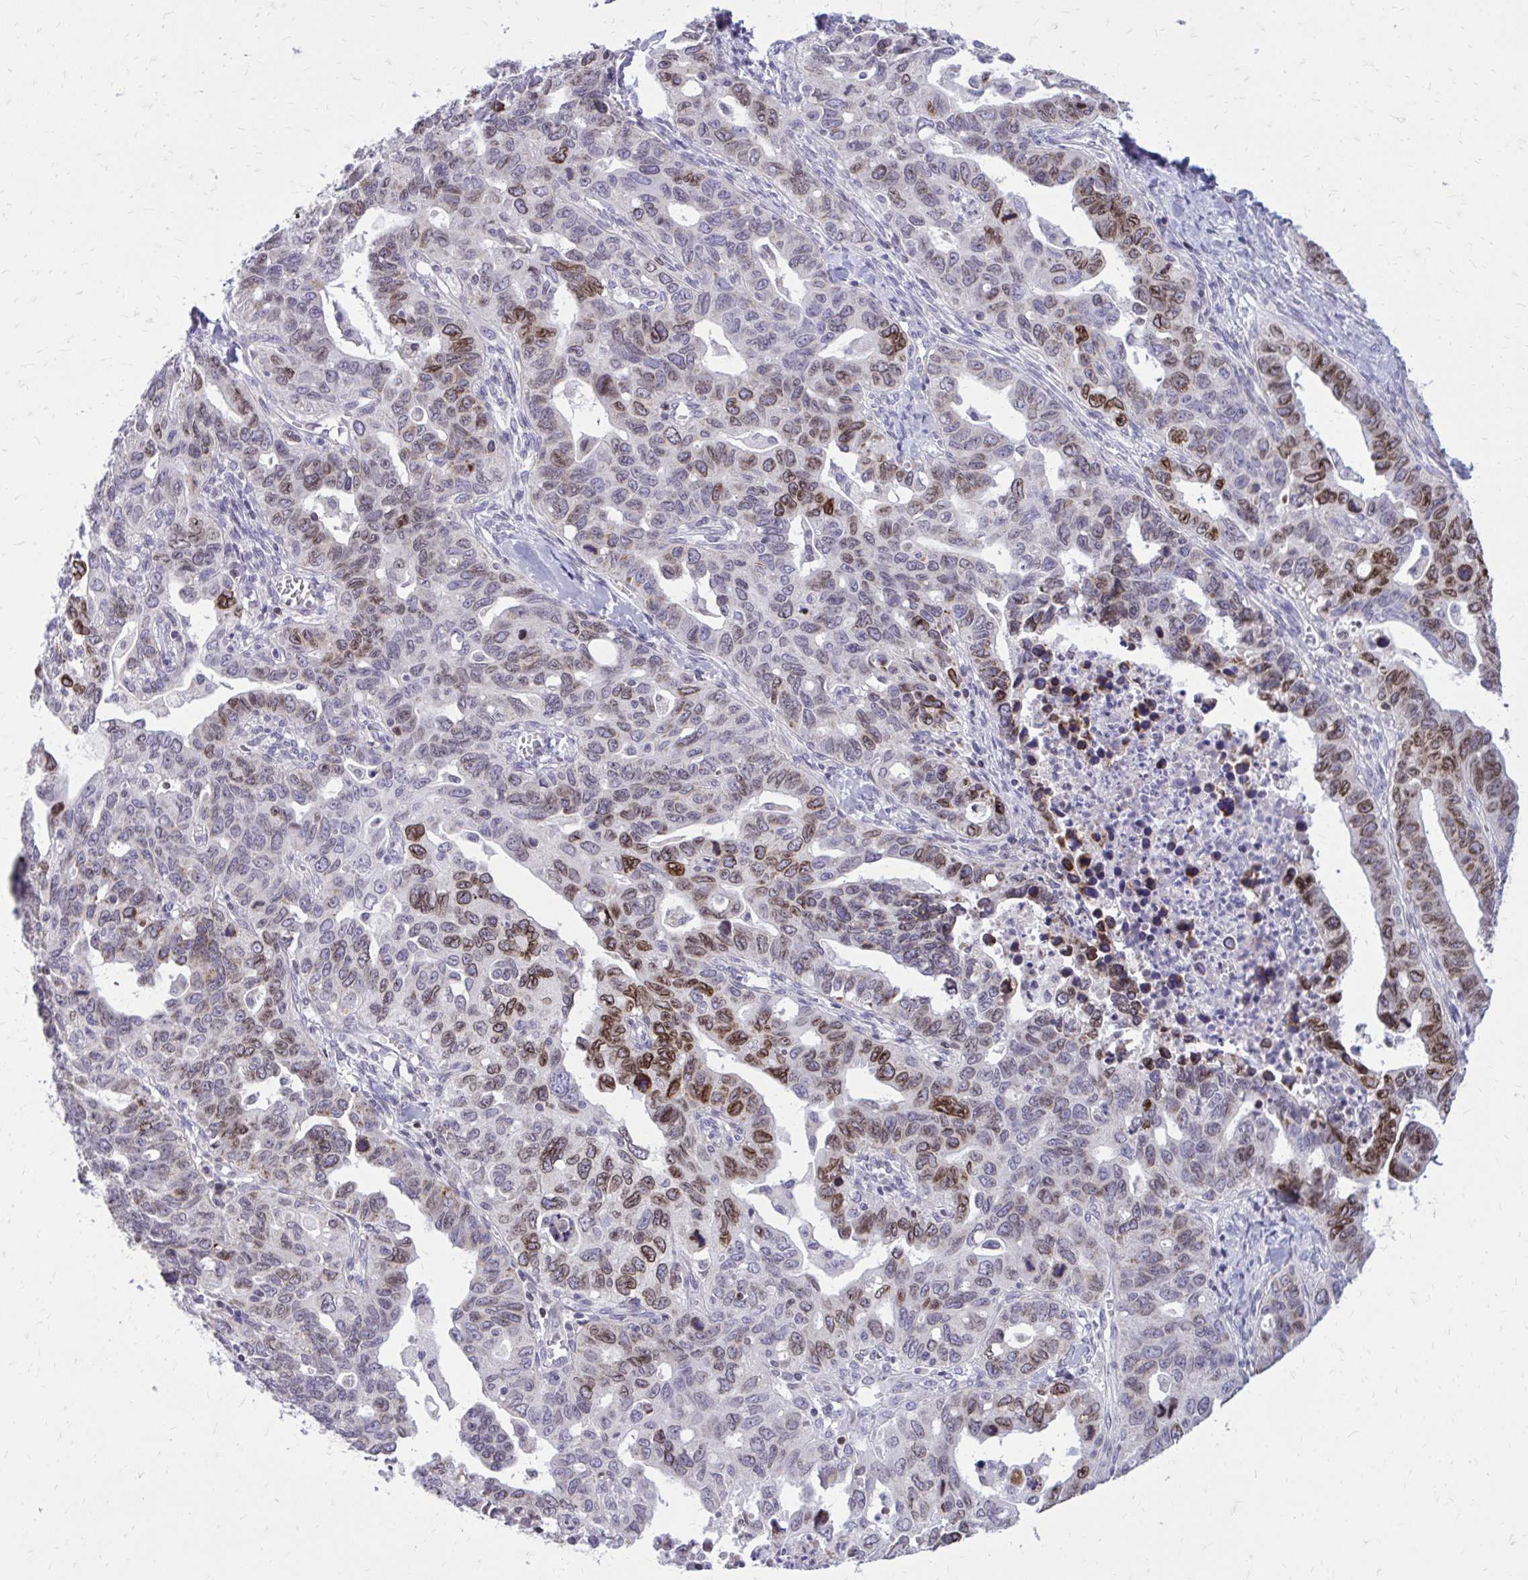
{"staining": {"intensity": "strong", "quantity": "25%-75%", "location": "cytoplasmic/membranous,nuclear"}, "tissue": "ovarian cancer", "cell_type": "Tumor cells", "image_type": "cancer", "snomed": [{"axis": "morphology", "description": "Cystadenocarcinoma, serous, NOS"}, {"axis": "topography", "description": "Ovary"}], "caption": "Strong cytoplasmic/membranous and nuclear protein positivity is appreciated in approximately 25%-75% of tumor cells in ovarian cancer.", "gene": "RPS6KA2", "patient": {"sex": "female", "age": 69}}